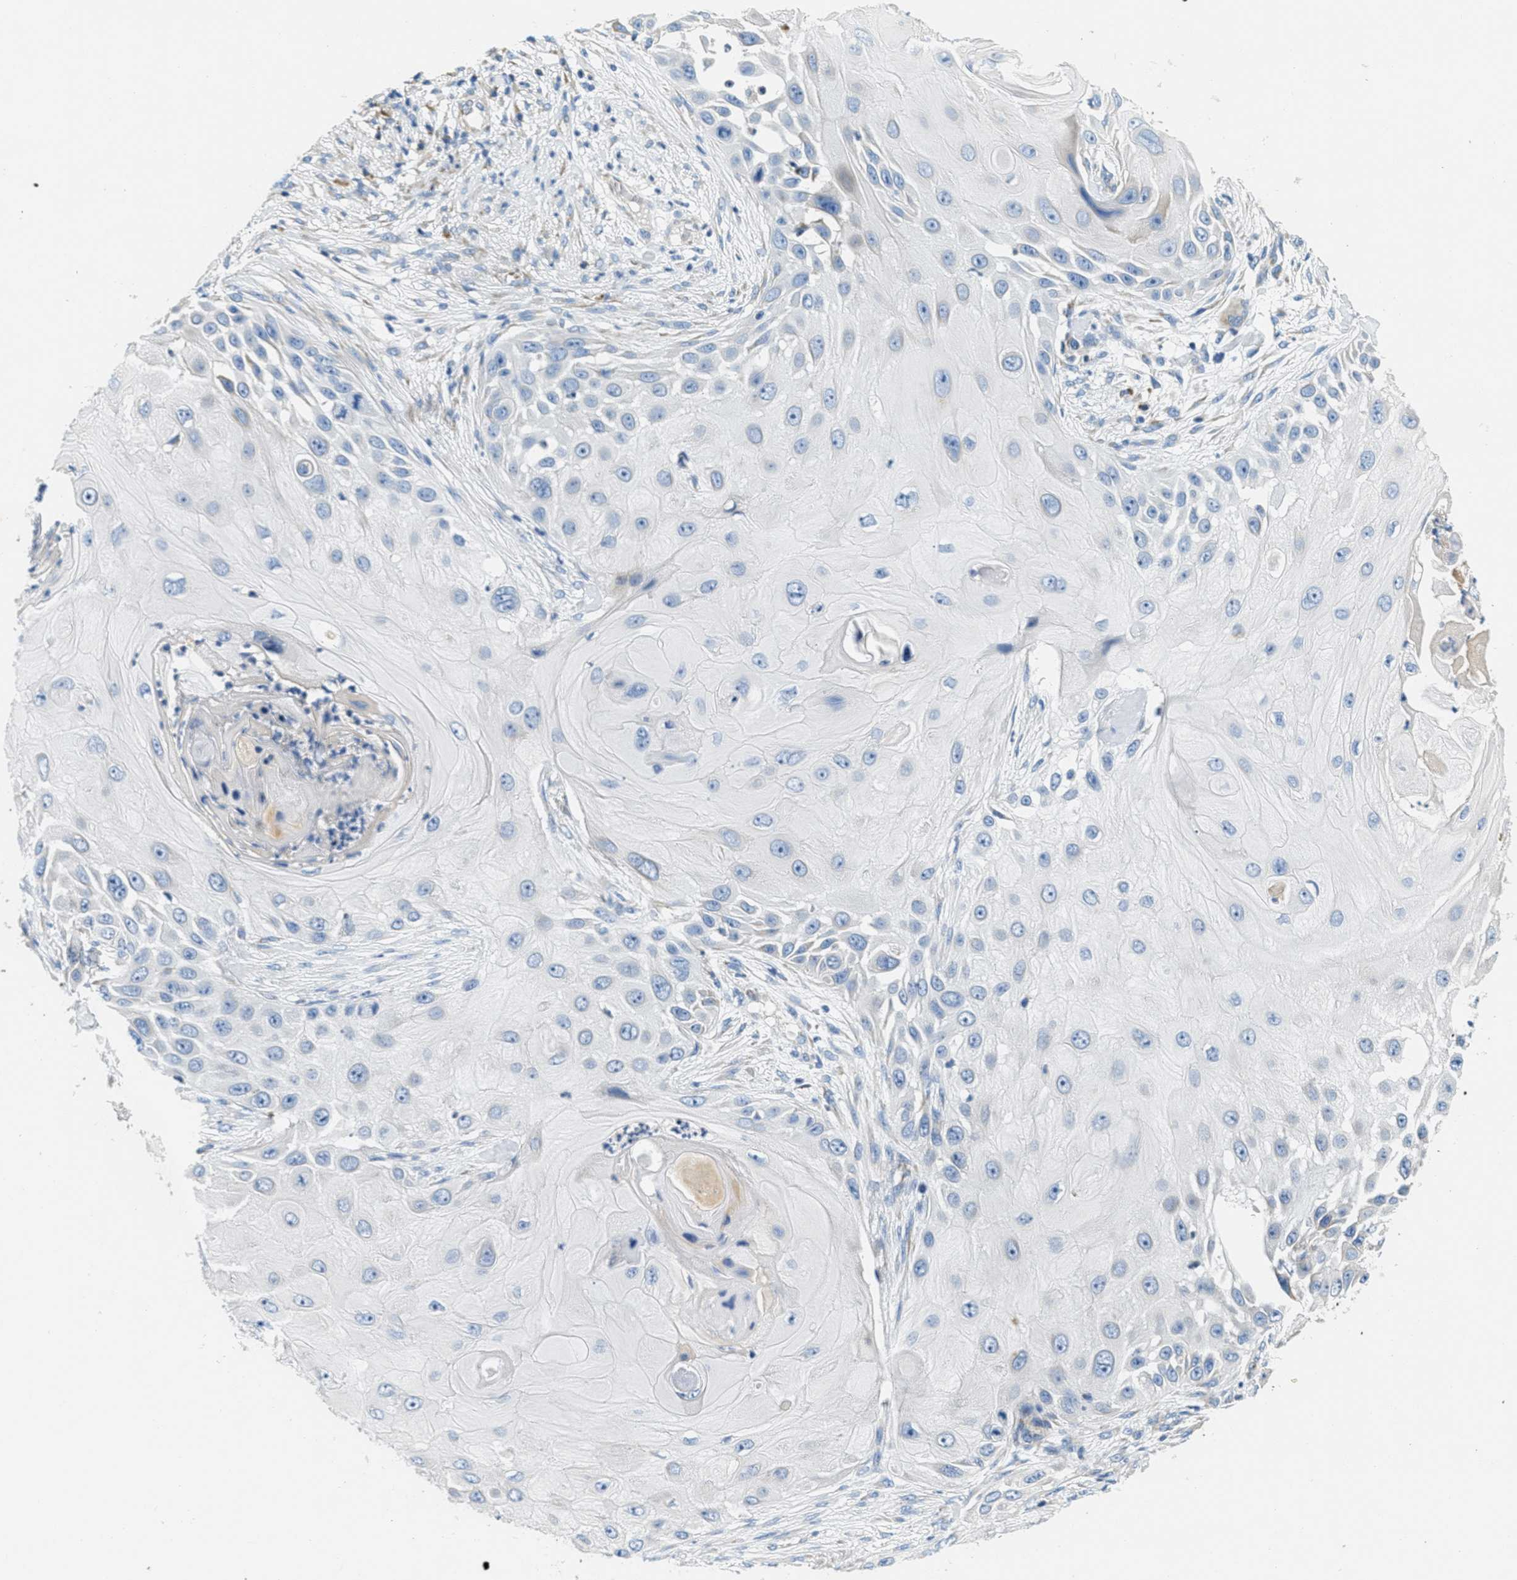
{"staining": {"intensity": "negative", "quantity": "none", "location": "none"}, "tissue": "skin cancer", "cell_type": "Tumor cells", "image_type": "cancer", "snomed": [{"axis": "morphology", "description": "Squamous cell carcinoma, NOS"}, {"axis": "topography", "description": "Skin"}], "caption": "IHC micrograph of neoplastic tissue: human squamous cell carcinoma (skin) stained with DAB reveals no significant protein staining in tumor cells. (DAB IHC, high magnification).", "gene": "CA4", "patient": {"sex": "female", "age": 44}}